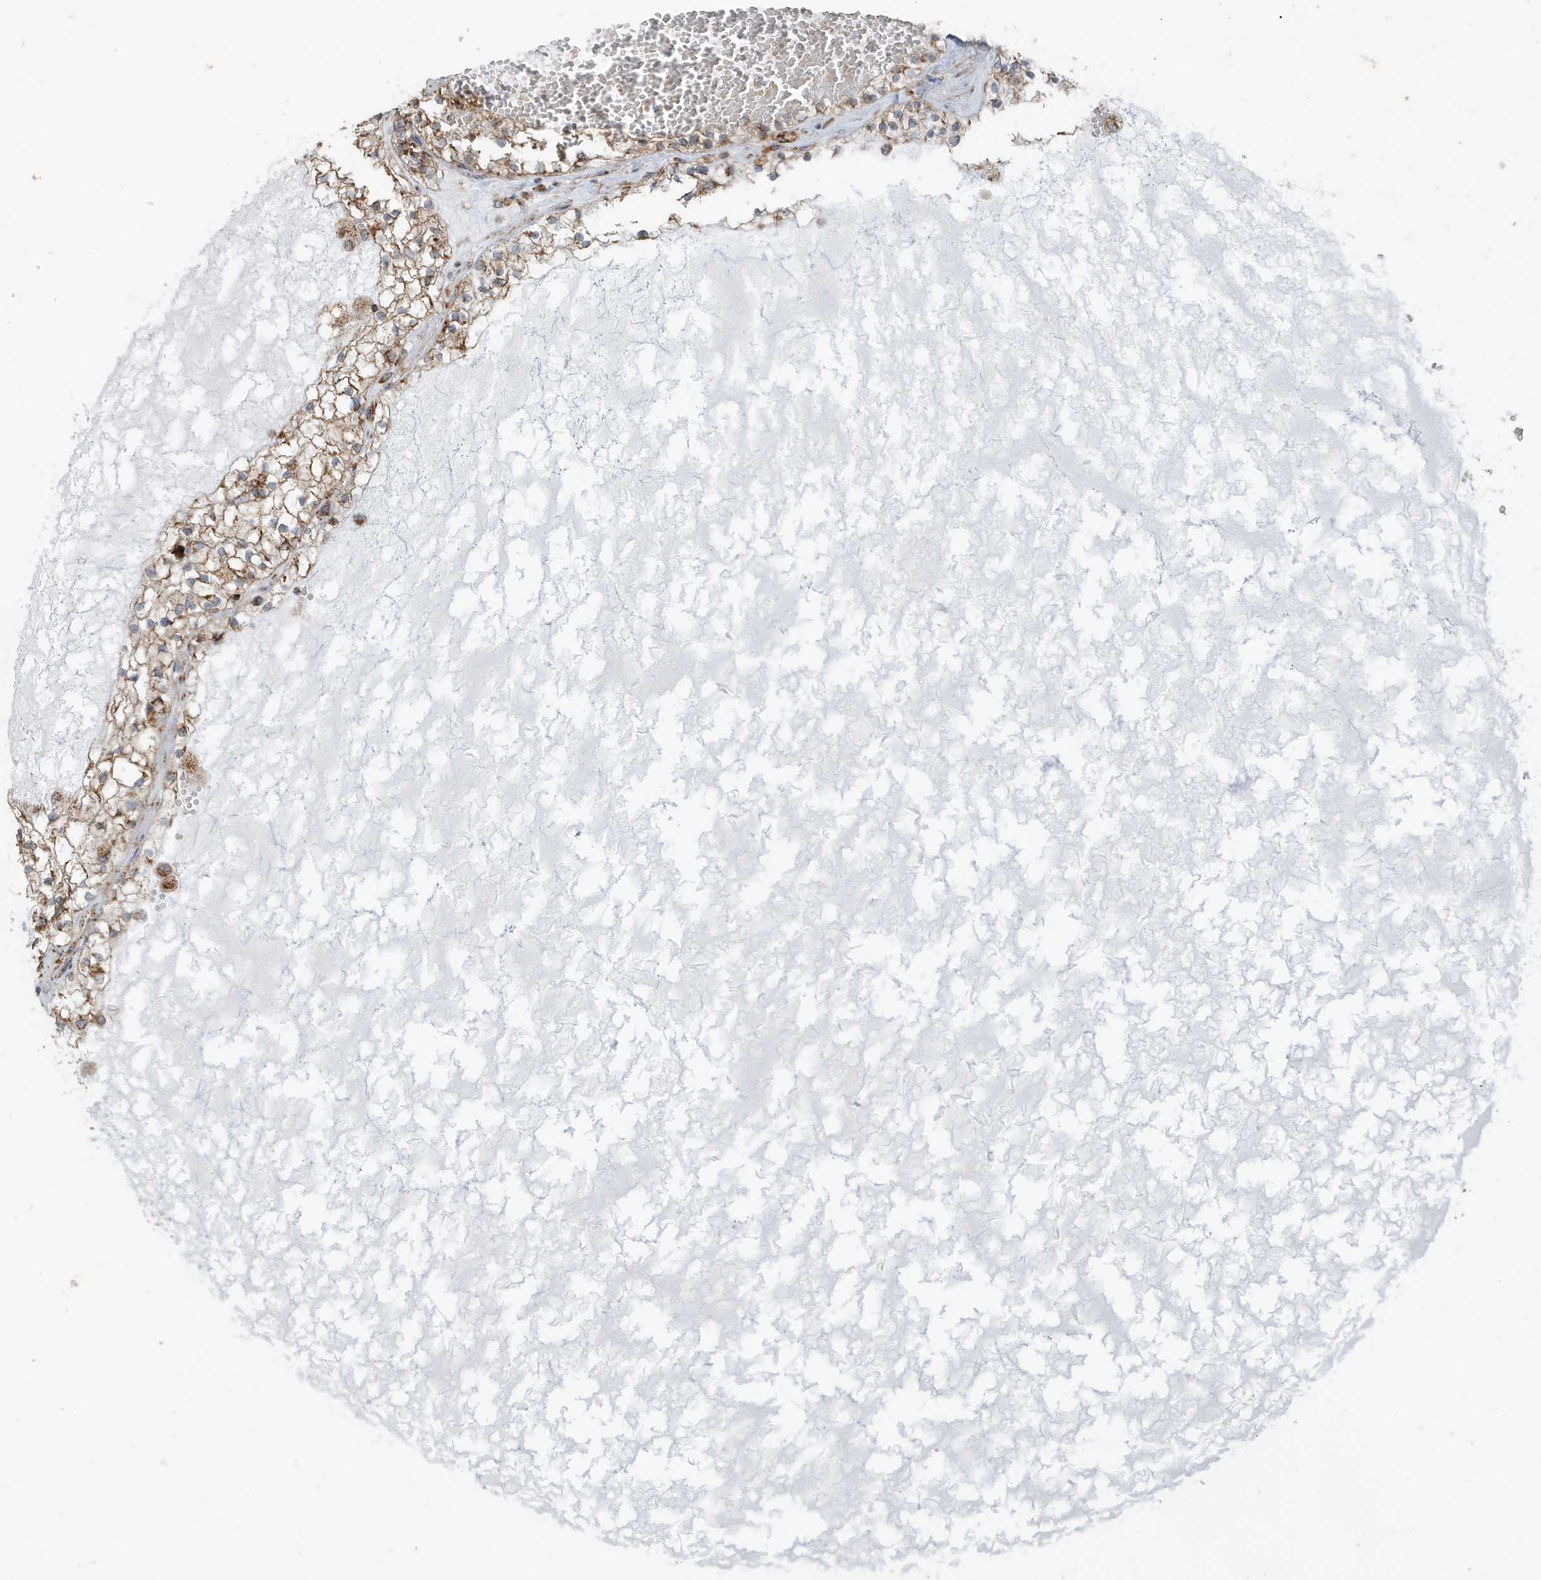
{"staining": {"intensity": "moderate", "quantity": "<25%", "location": "cytoplasmic/membranous"}, "tissue": "renal cancer", "cell_type": "Tumor cells", "image_type": "cancer", "snomed": [{"axis": "morphology", "description": "Normal tissue, NOS"}, {"axis": "morphology", "description": "Adenocarcinoma, NOS"}, {"axis": "topography", "description": "Kidney"}], "caption": "This is a histology image of immunohistochemistry (IHC) staining of adenocarcinoma (renal), which shows moderate positivity in the cytoplasmic/membranous of tumor cells.", "gene": "GOLGA4", "patient": {"sex": "male", "age": 68}}